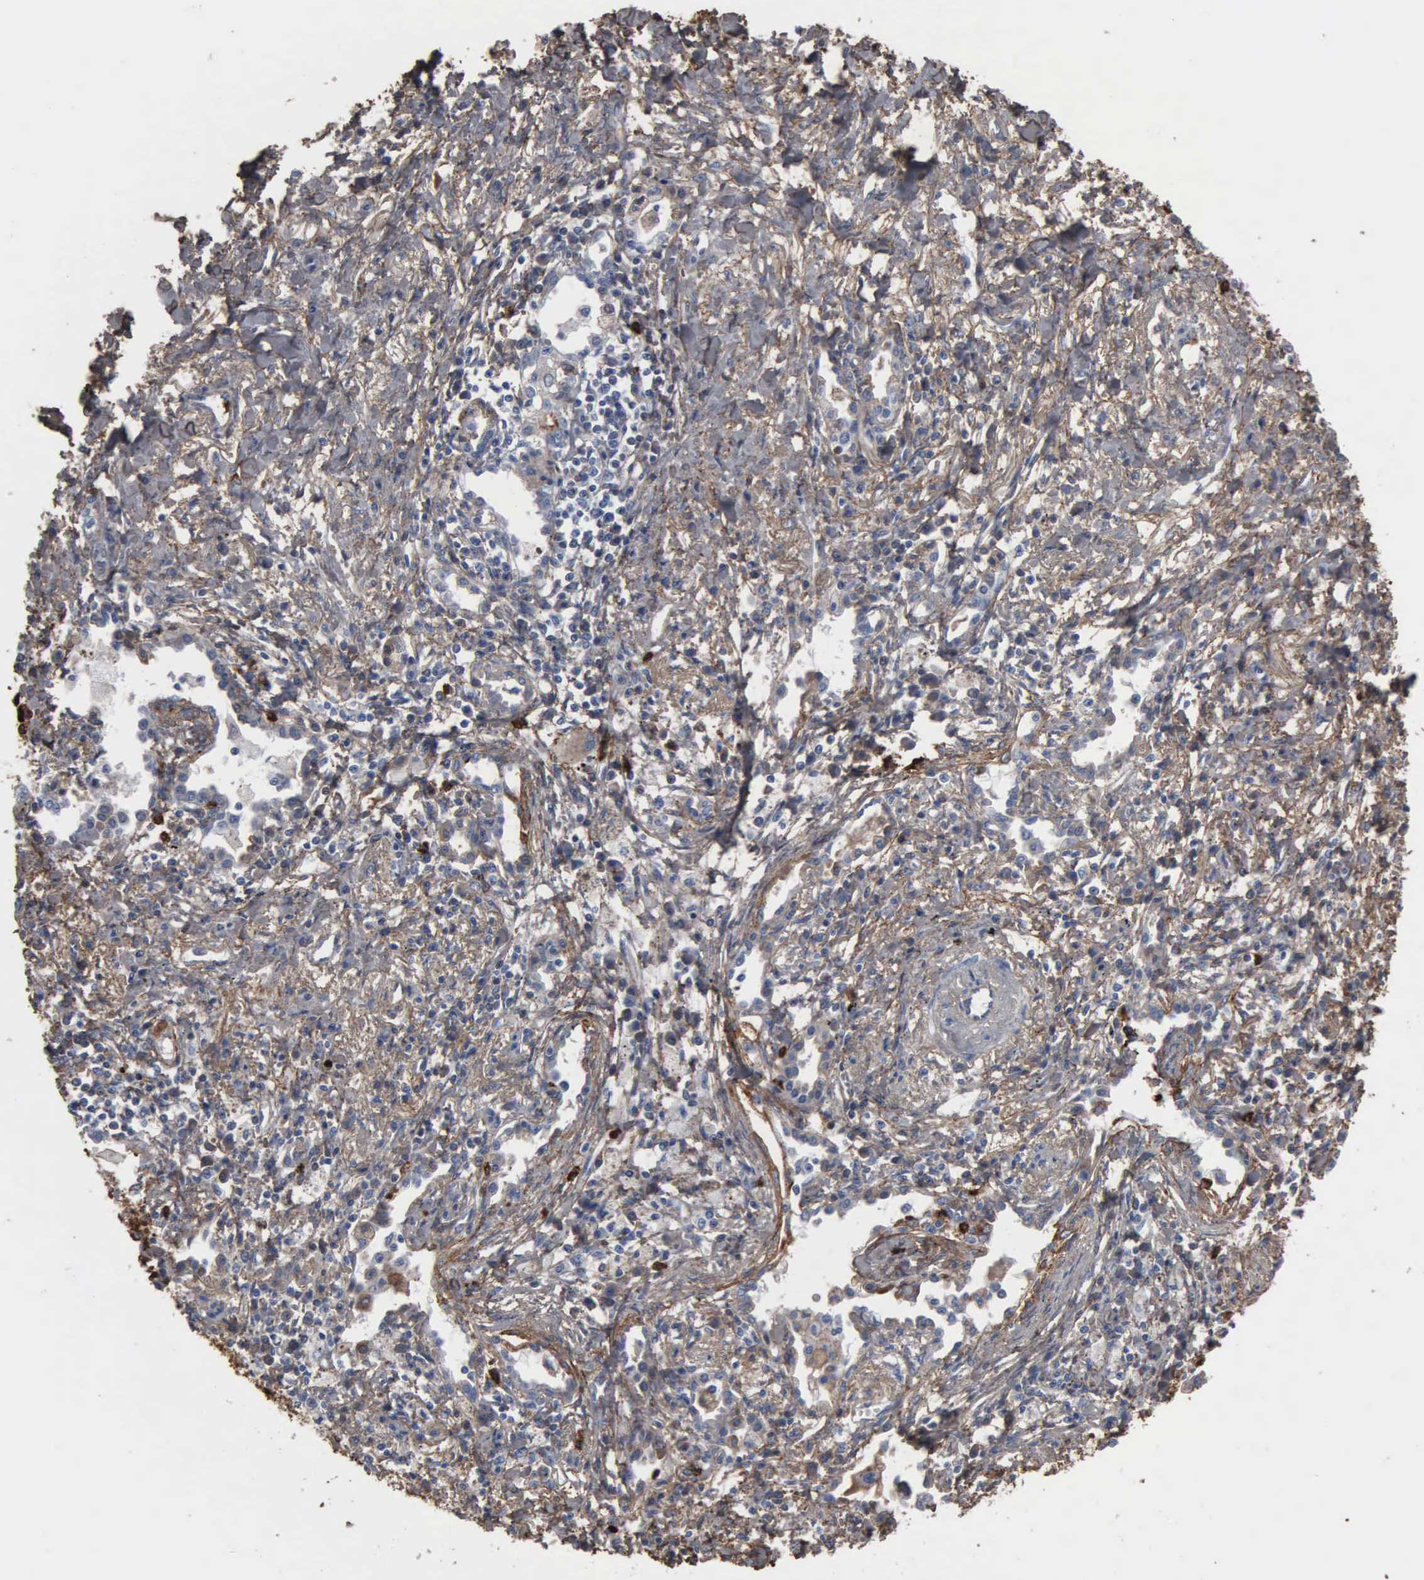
{"staining": {"intensity": "weak", "quantity": "25%-75%", "location": "cytoplasmic/membranous"}, "tissue": "lung cancer", "cell_type": "Tumor cells", "image_type": "cancer", "snomed": [{"axis": "morphology", "description": "Adenocarcinoma, NOS"}, {"axis": "topography", "description": "Lung"}], "caption": "DAB (3,3'-diaminobenzidine) immunohistochemical staining of human lung cancer reveals weak cytoplasmic/membranous protein expression in about 25%-75% of tumor cells. (DAB IHC, brown staining for protein, blue staining for nuclei).", "gene": "FN1", "patient": {"sex": "male", "age": 60}}